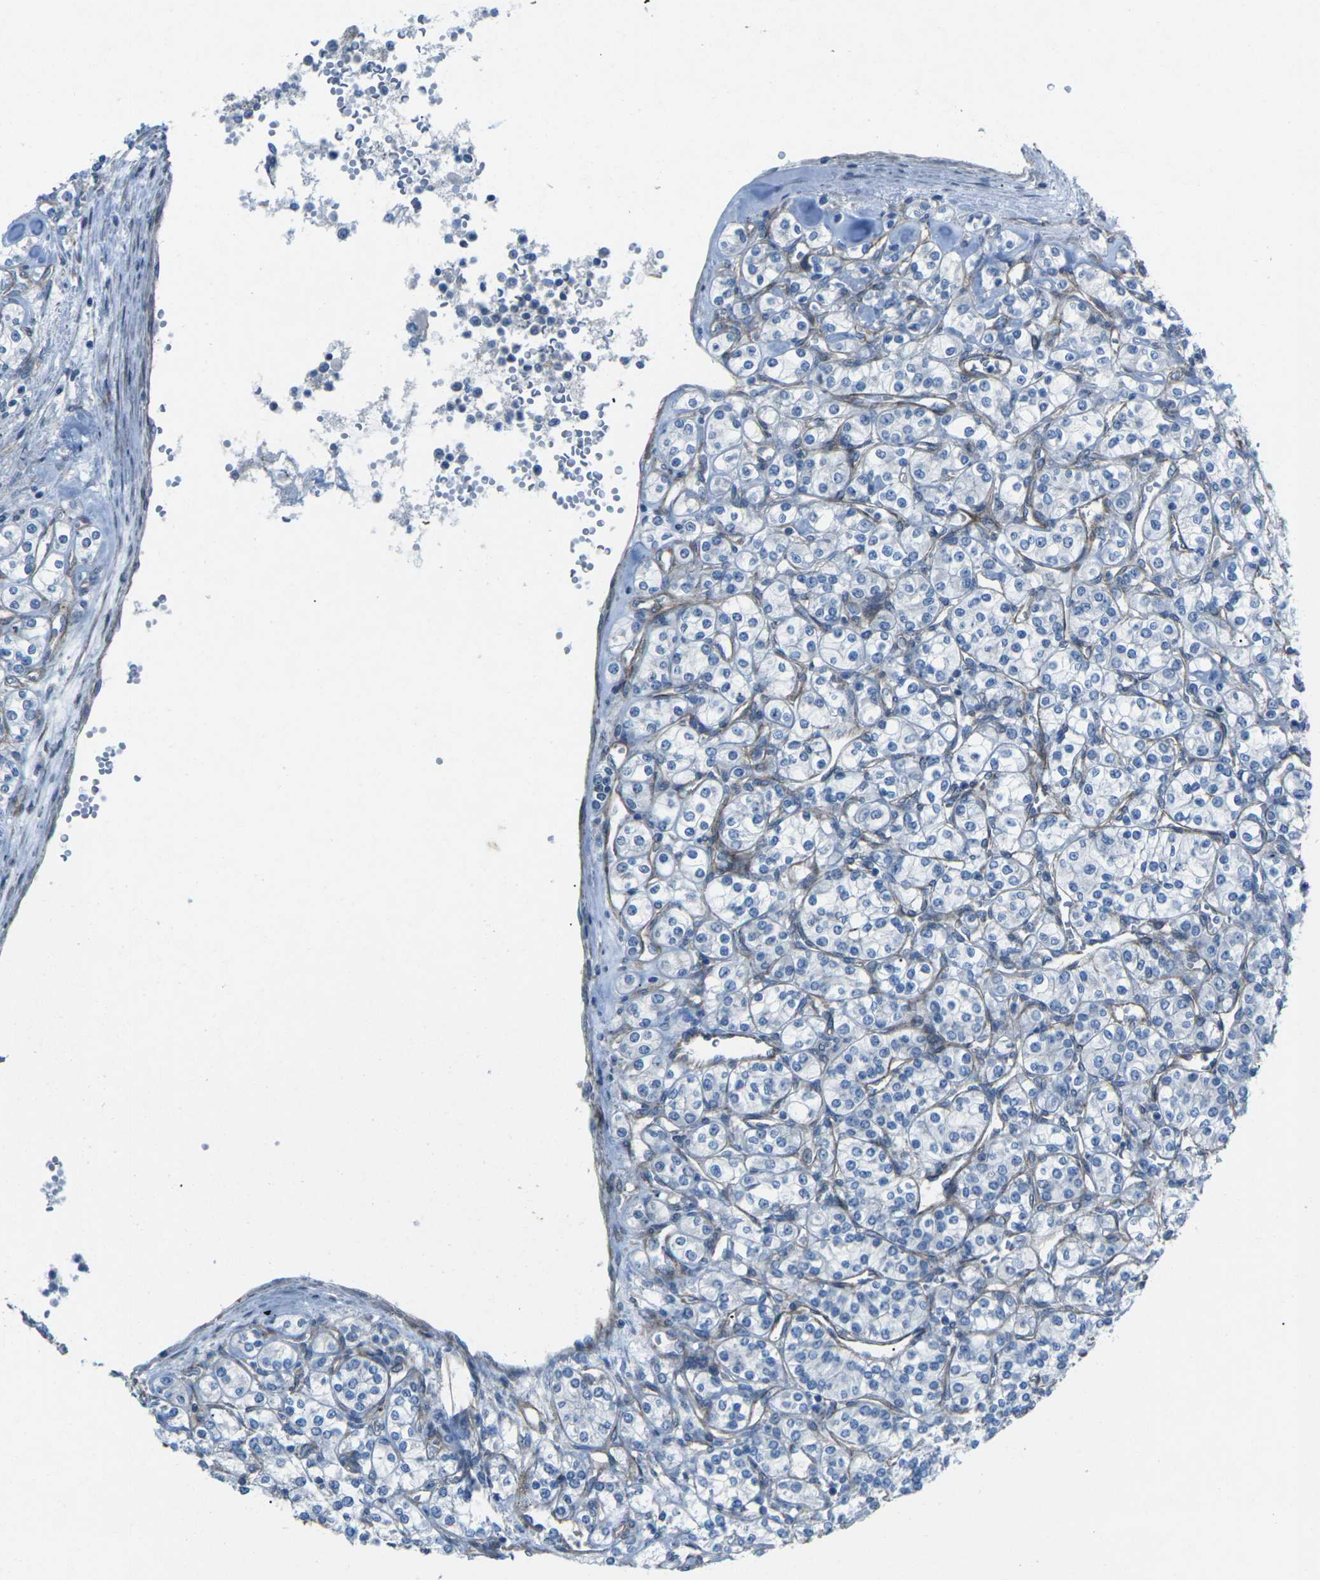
{"staining": {"intensity": "negative", "quantity": "none", "location": "none"}, "tissue": "renal cancer", "cell_type": "Tumor cells", "image_type": "cancer", "snomed": [{"axis": "morphology", "description": "Adenocarcinoma, NOS"}, {"axis": "topography", "description": "Kidney"}], "caption": "Renal adenocarcinoma was stained to show a protein in brown. There is no significant staining in tumor cells.", "gene": "UTRN", "patient": {"sex": "male", "age": 77}}